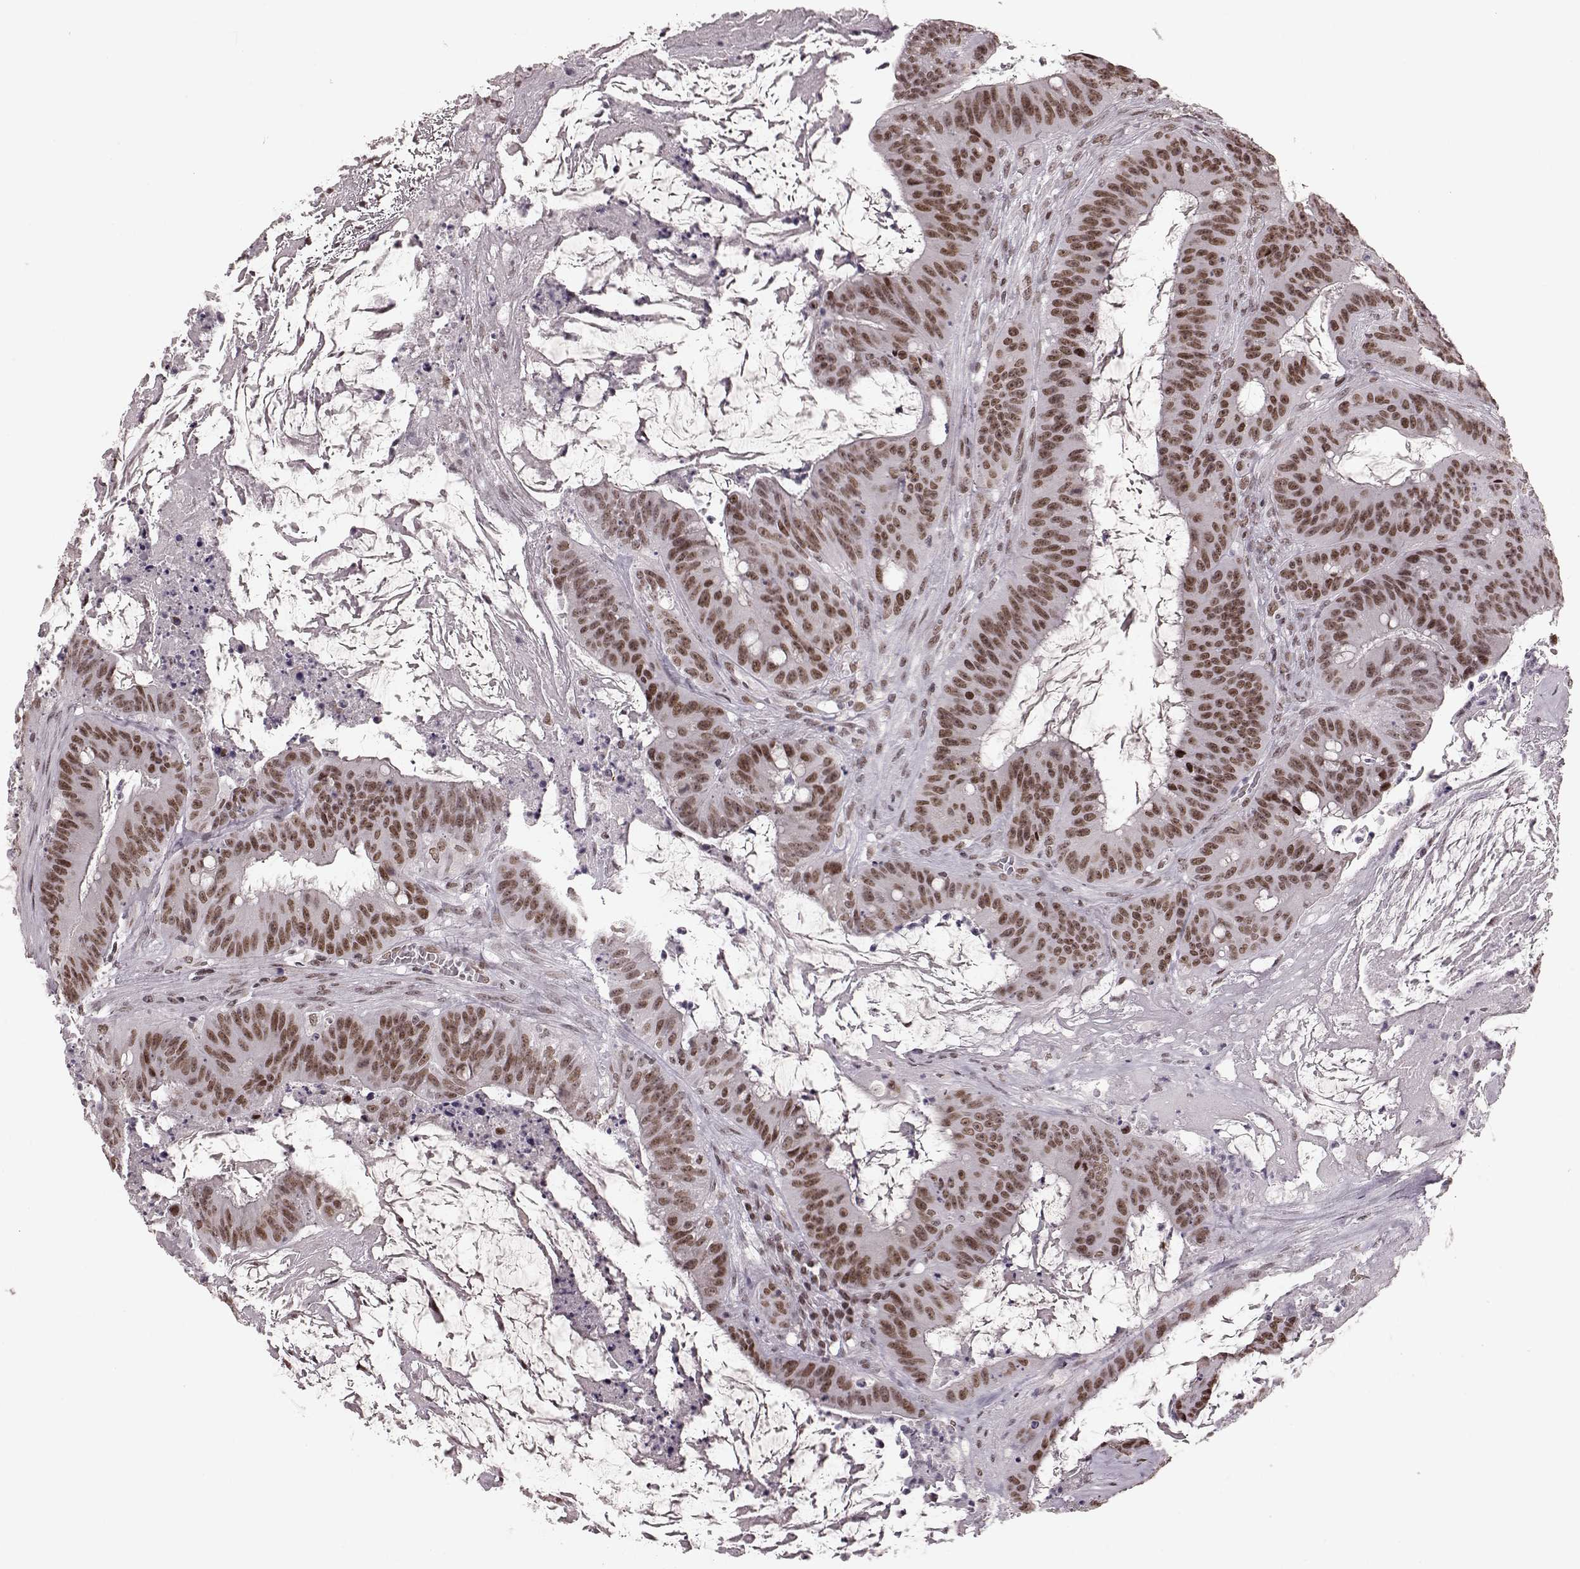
{"staining": {"intensity": "moderate", "quantity": ">75%", "location": "nuclear"}, "tissue": "colorectal cancer", "cell_type": "Tumor cells", "image_type": "cancer", "snomed": [{"axis": "morphology", "description": "Adenocarcinoma, NOS"}, {"axis": "topography", "description": "Colon"}], "caption": "Tumor cells display moderate nuclear expression in about >75% of cells in colorectal cancer (adenocarcinoma).", "gene": "NR2C1", "patient": {"sex": "male", "age": 33}}